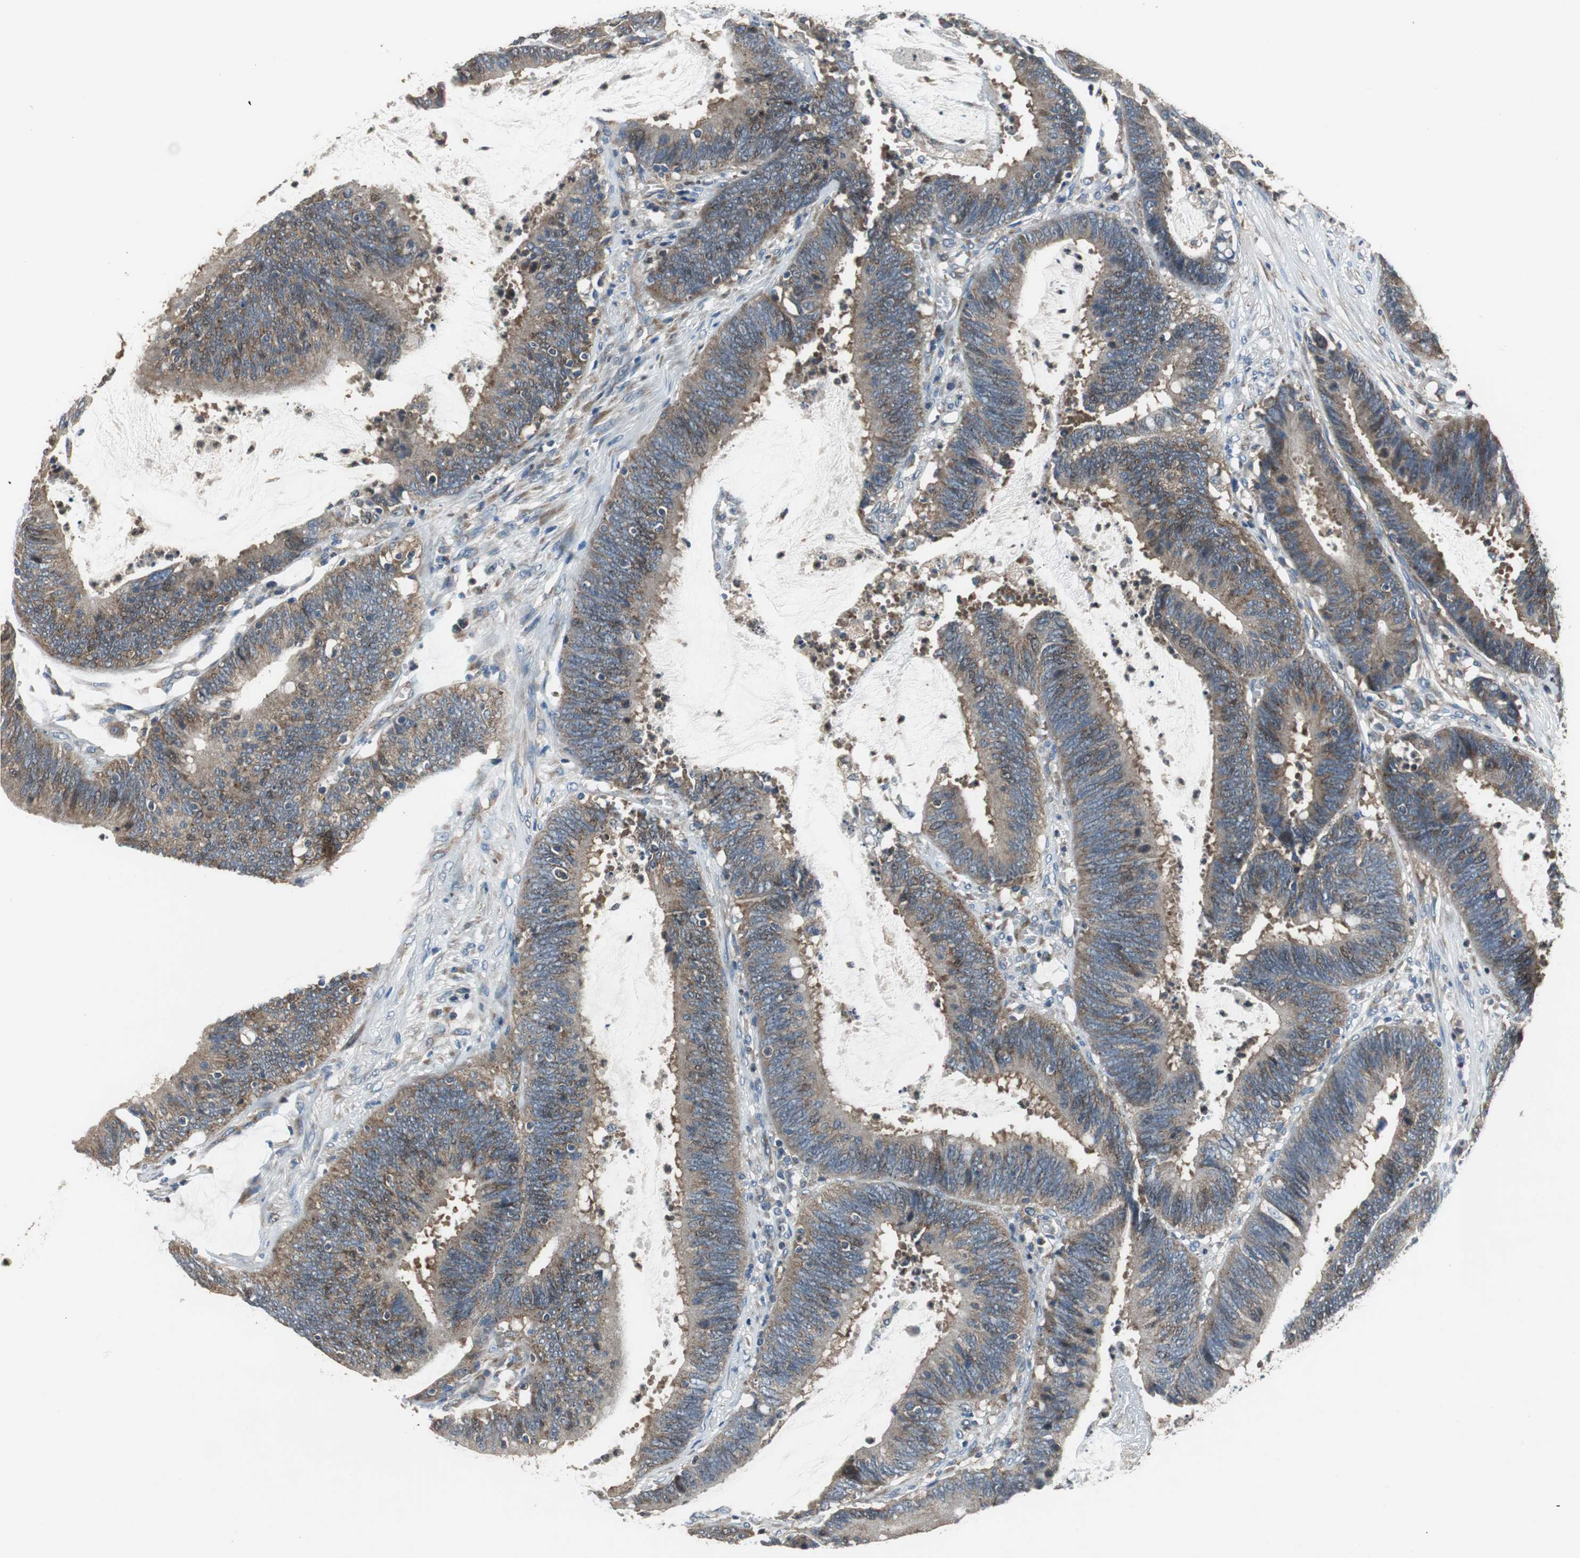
{"staining": {"intensity": "moderate", "quantity": ">75%", "location": "cytoplasmic/membranous"}, "tissue": "colorectal cancer", "cell_type": "Tumor cells", "image_type": "cancer", "snomed": [{"axis": "morphology", "description": "Adenocarcinoma, NOS"}, {"axis": "topography", "description": "Rectum"}], "caption": "This is an image of immunohistochemistry (IHC) staining of colorectal cancer (adenocarcinoma), which shows moderate staining in the cytoplasmic/membranous of tumor cells.", "gene": "PI4KB", "patient": {"sex": "female", "age": 66}}